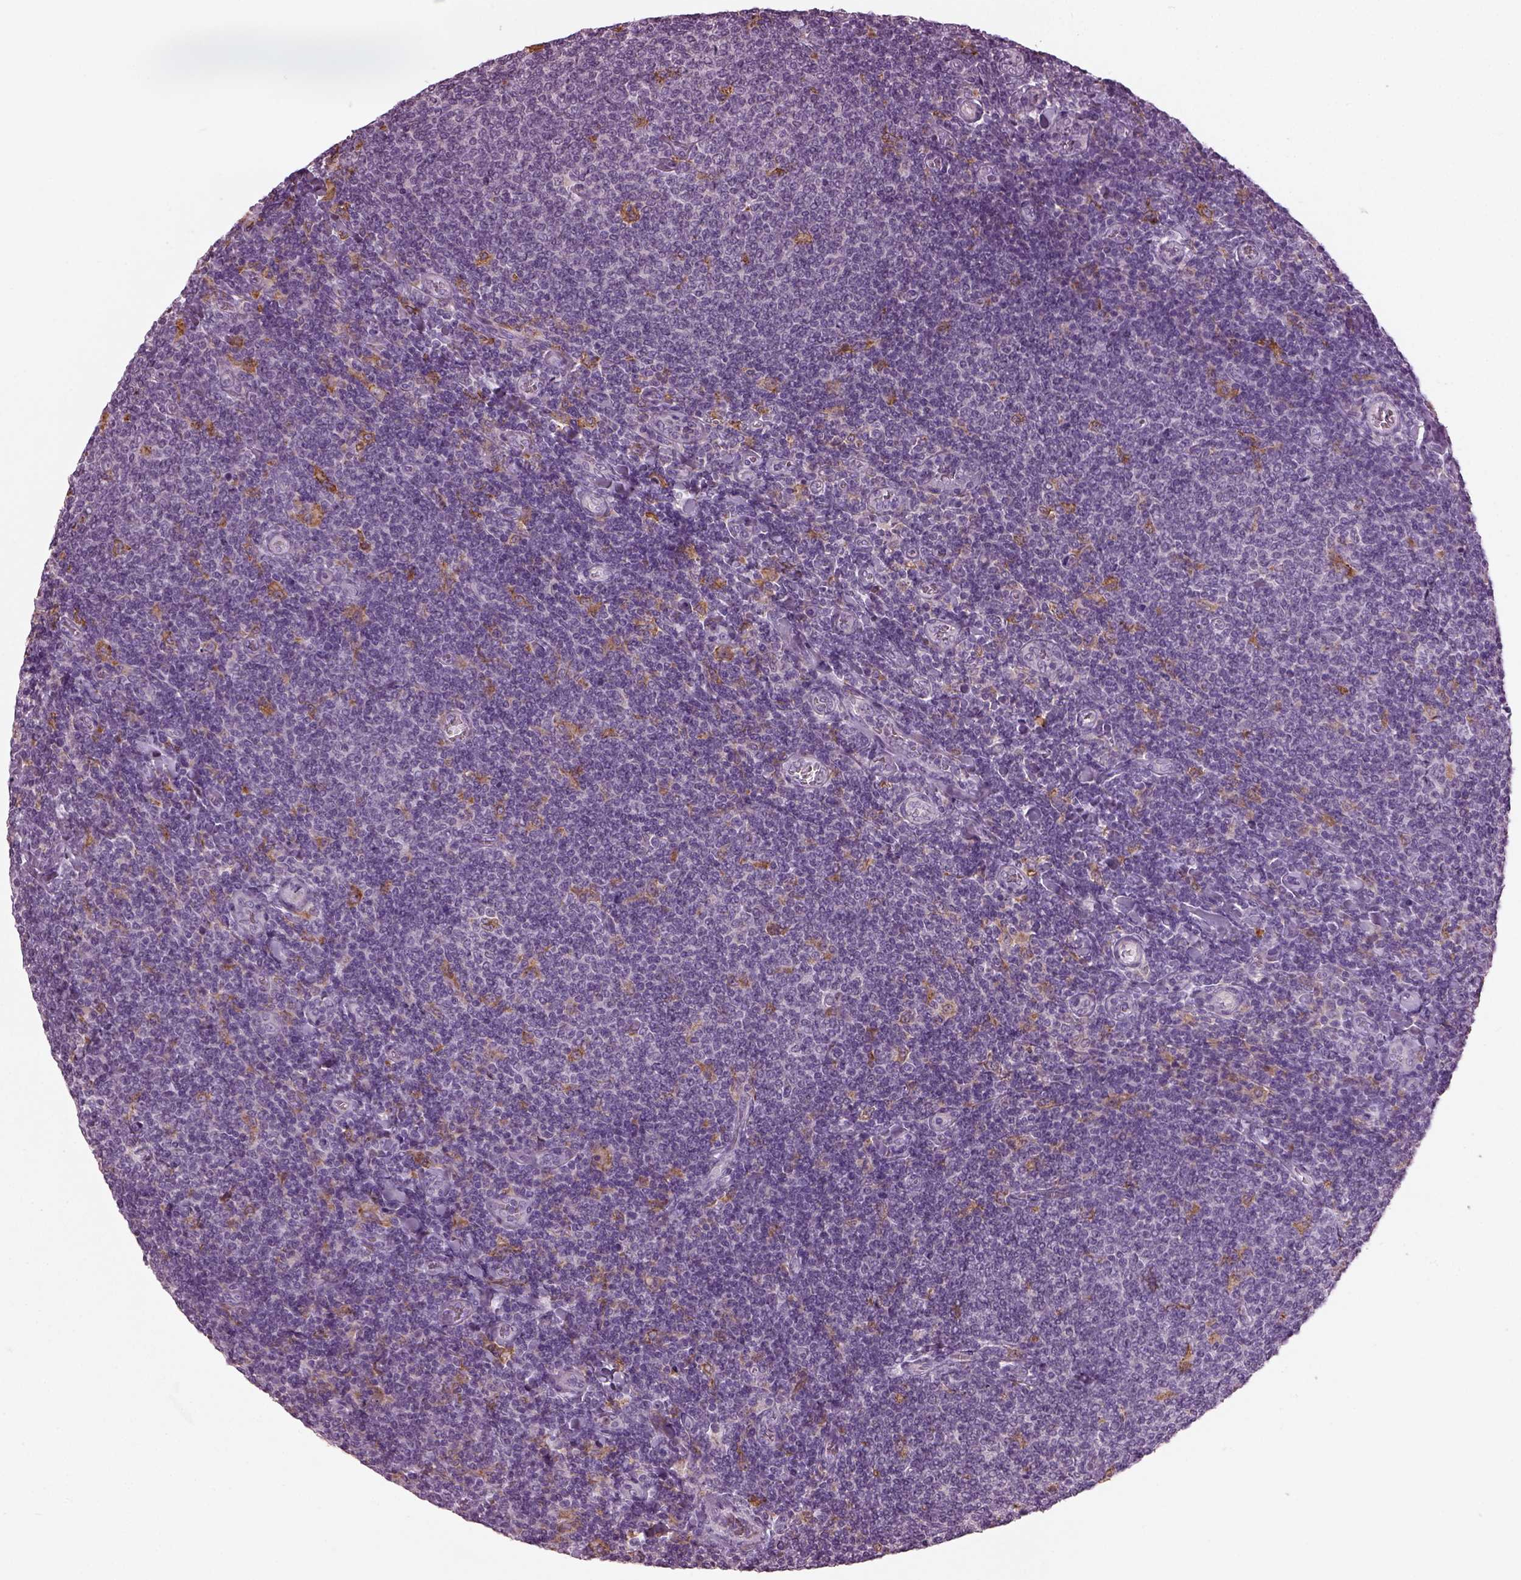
{"staining": {"intensity": "negative", "quantity": "none", "location": "none"}, "tissue": "lymphoma", "cell_type": "Tumor cells", "image_type": "cancer", "snomed": [{"axis": "morphology", "description": "Malignant lymphoma, non-Hodgkin's type, Low grade"}, {"axis": "topography", "description": "Lymph node"}], "caption": "This is an immunohistochemistry (IHC) image of human low-grade malignant lymphoma, non-Hodgkin's type. There is no expression in tumor cells.", "gene": "TMEM231", "patient": {"sex": "male", "age": 52}}